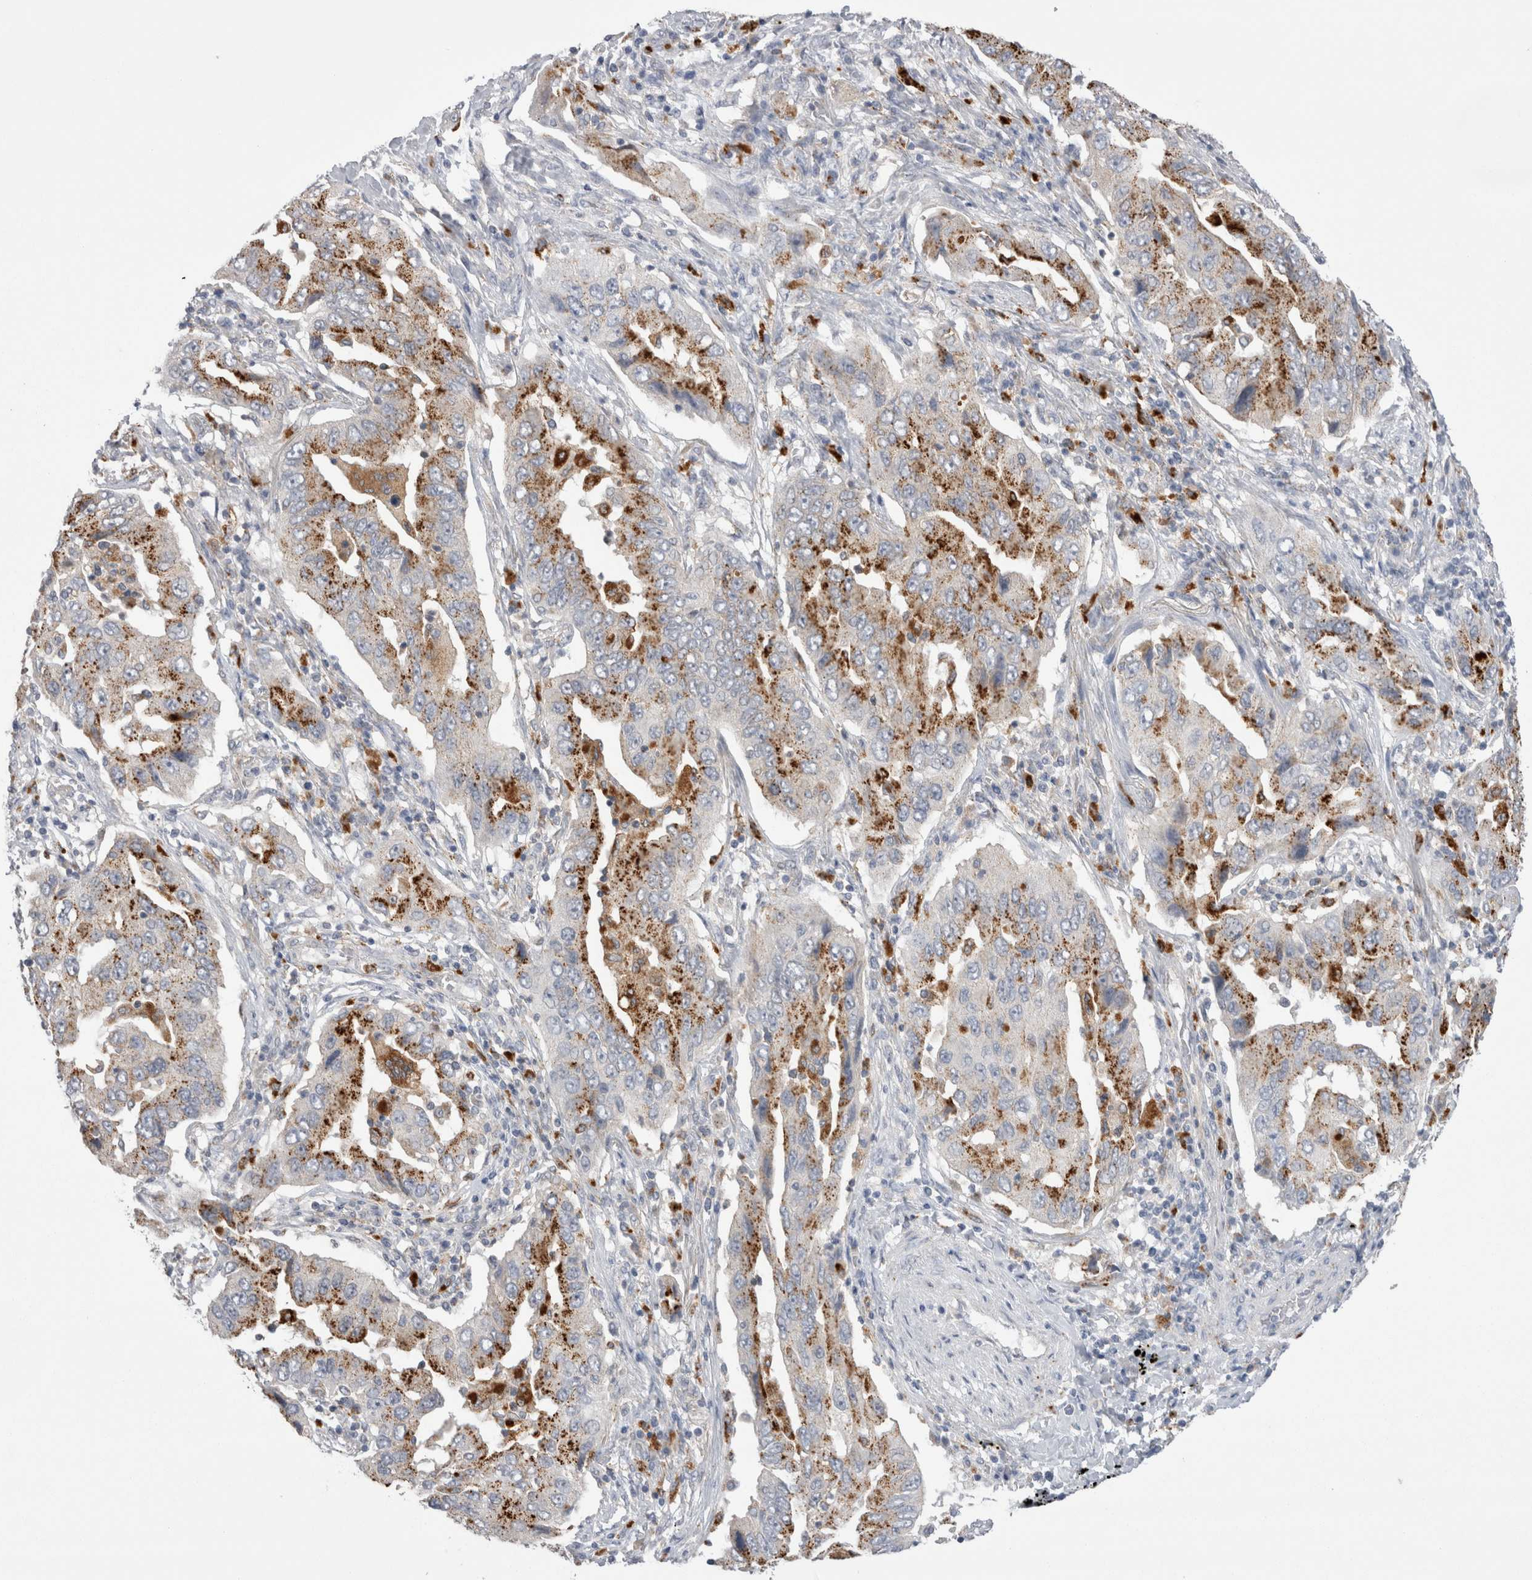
{"staining": {"intensity": "moderate", "quantity": ">75%", "location": "cytoplasmic/membranous"}, "tissue": "lung cancer", "cell_type": "Tumor cells", "image_type": "cancer", "snomed": [{"axis": "morphology", "description": "Adenocarcinoma, NOS"}, {"axis": "topography", "description": "Lung"}], "caption": "Protein staining displays moderate cytoplasmic/membranous expression in approximately >75% of tumor cells in adenocarcinoma (lung).", "gene": "EPDR1", "patient": {"sex": "female", "age": 65}}